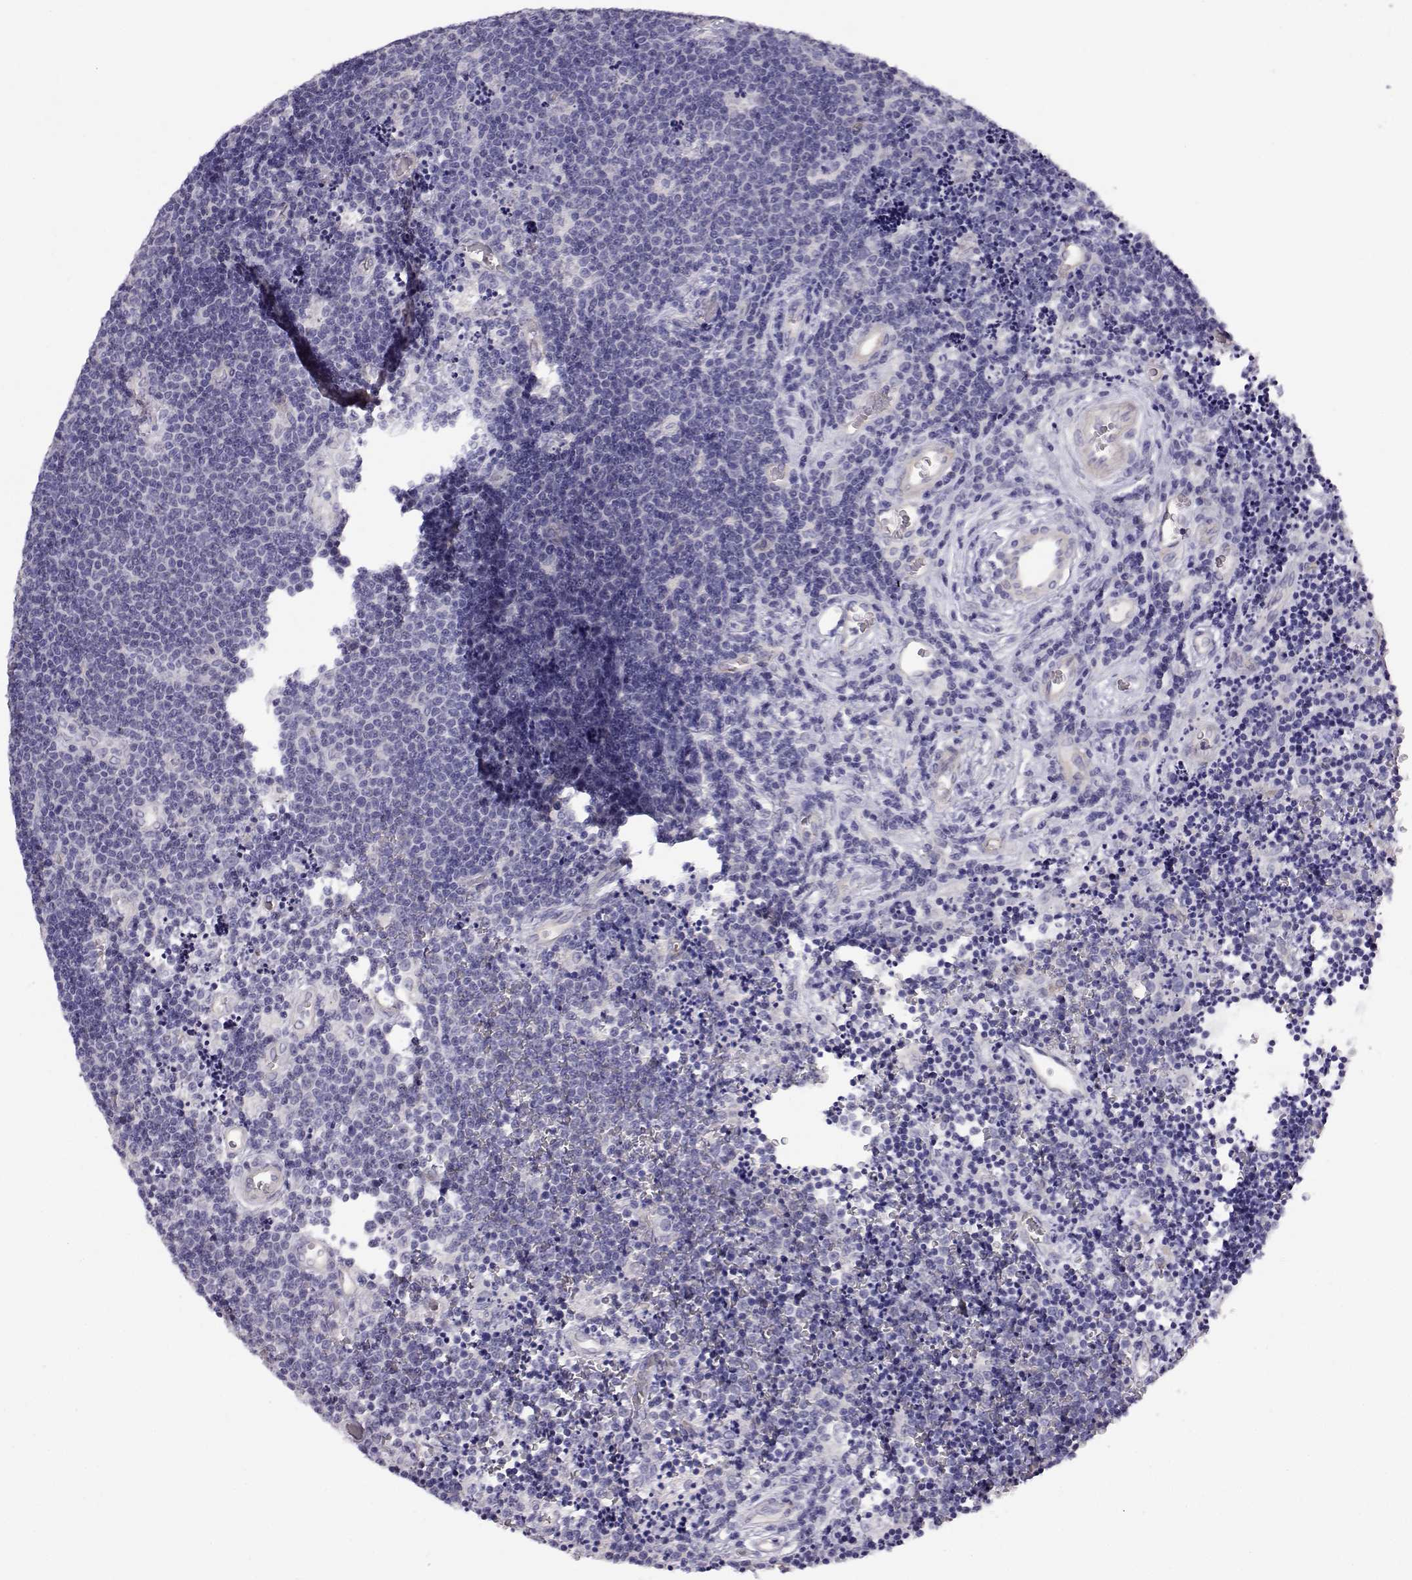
{"staining": {"intensity": "negative", "quantity": "none", "location": "none"}, "tissue": "lymphoma", "cell_type": "Tumor cells", "image_type": "cancer", "snomed": [{"axis": "morphology", "description": "Malignant lymphoma, non-Hodgkin's type, Low grade"}, {"axis": "topography", "description": "Brain"}], "caption": "A photomicrograph of lymphoma stained for a protein reveals no brown staining in tumor cells.", "gene": "ENDOU", "patient": {"sex": "female", "age": 66}}